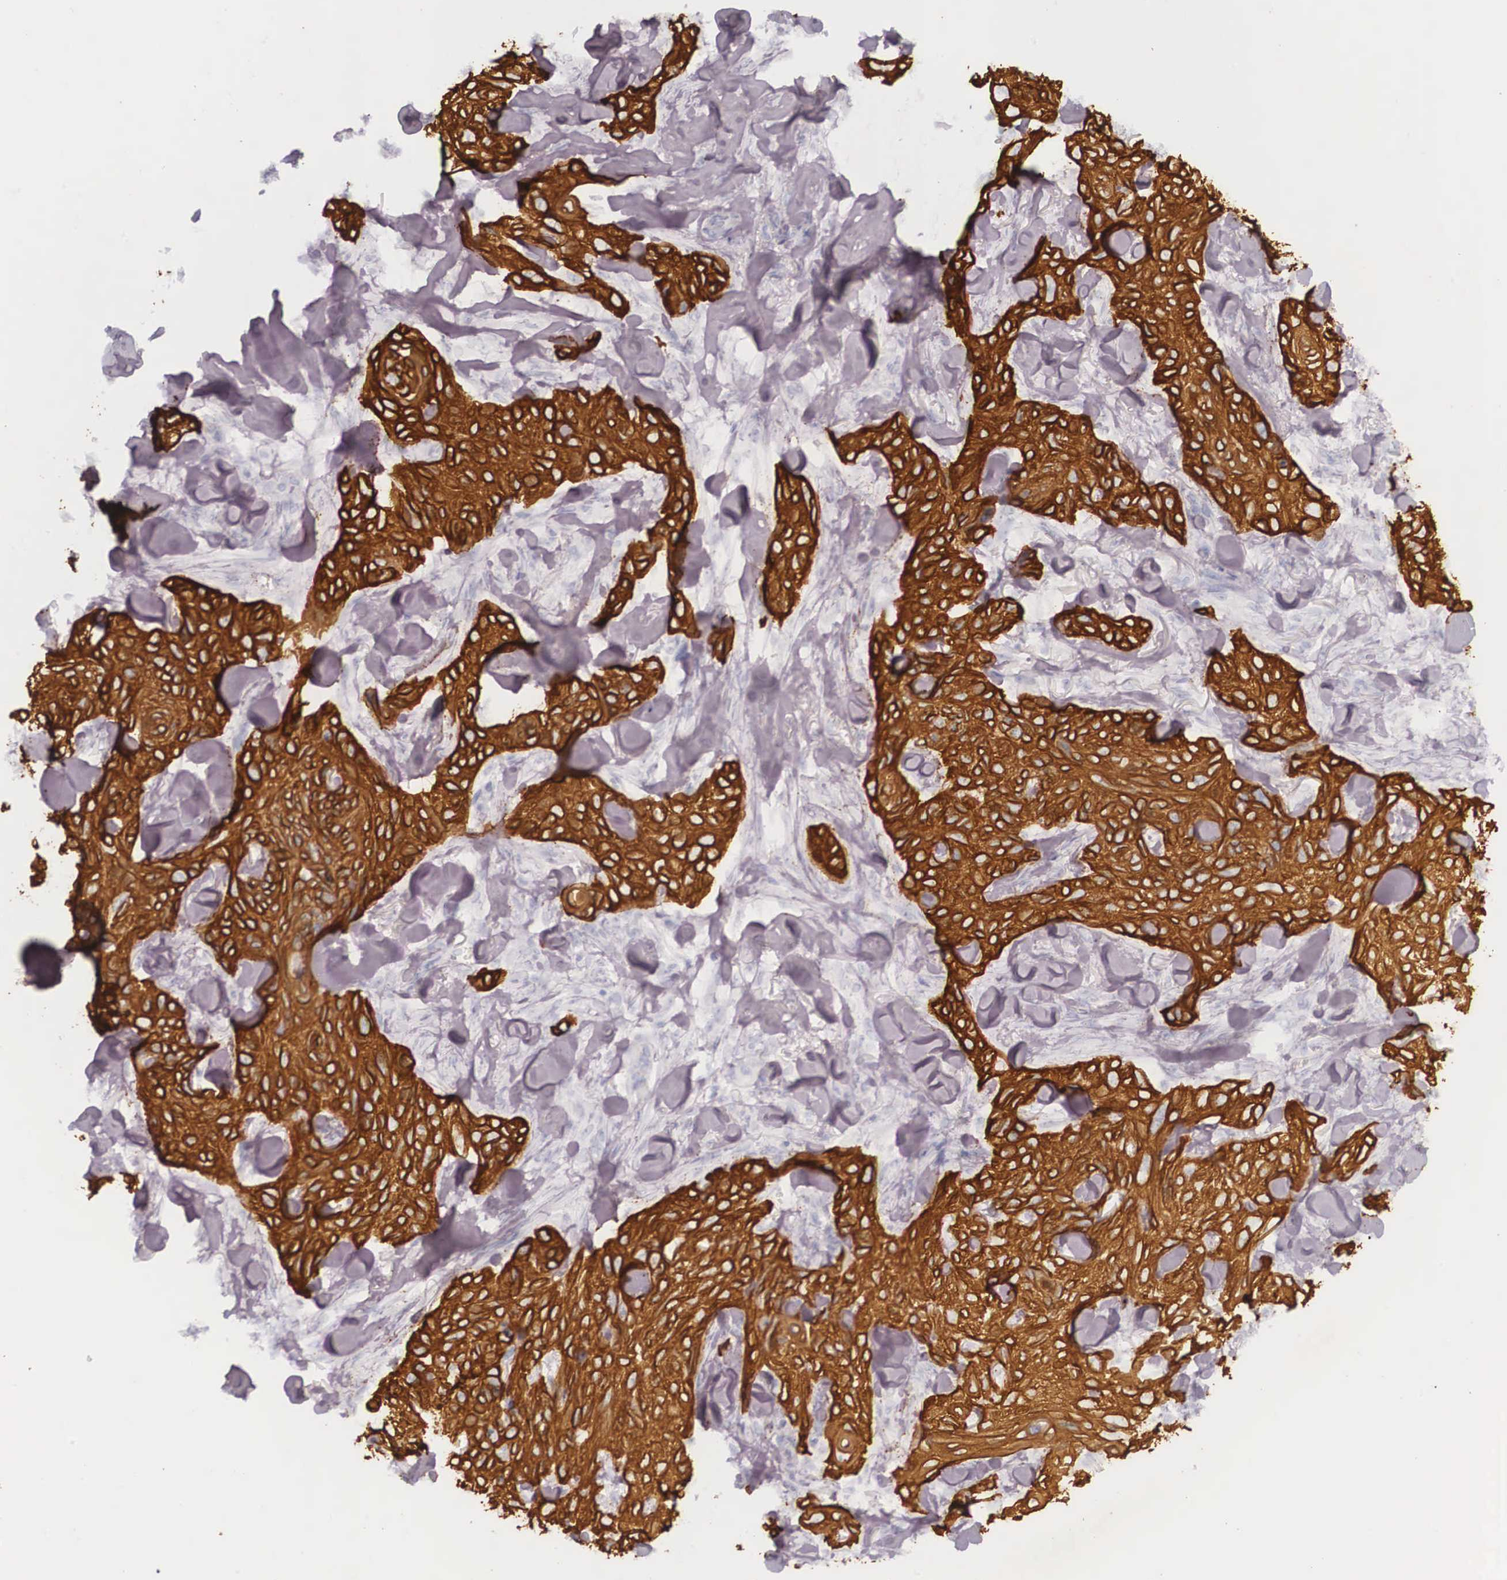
{"staining": {"intensity": "strong", "quantity": ">75%", "location": "cytoplasmic/membranous"}, "tissue": "skin cancer", "cell_type": "Tumor cells", "image_type": "cancer", "snomed": [{"axis": "morphology", "description": "Normal tissue, NOS"}, {"axis": "morphology", "description": "Basal cell carcinoma"}, {"axis": "topography", "description": "Skin"}], "caption": "High-power microscopy captured an IHC photomicrograph of skin cancer (basal cell carcinoma), revealing strong cytoplasmic/membranous positivity in about >75% of tumor cells.", "gene": "KRT14", "patient": {"sex": "male", "age": 81}}